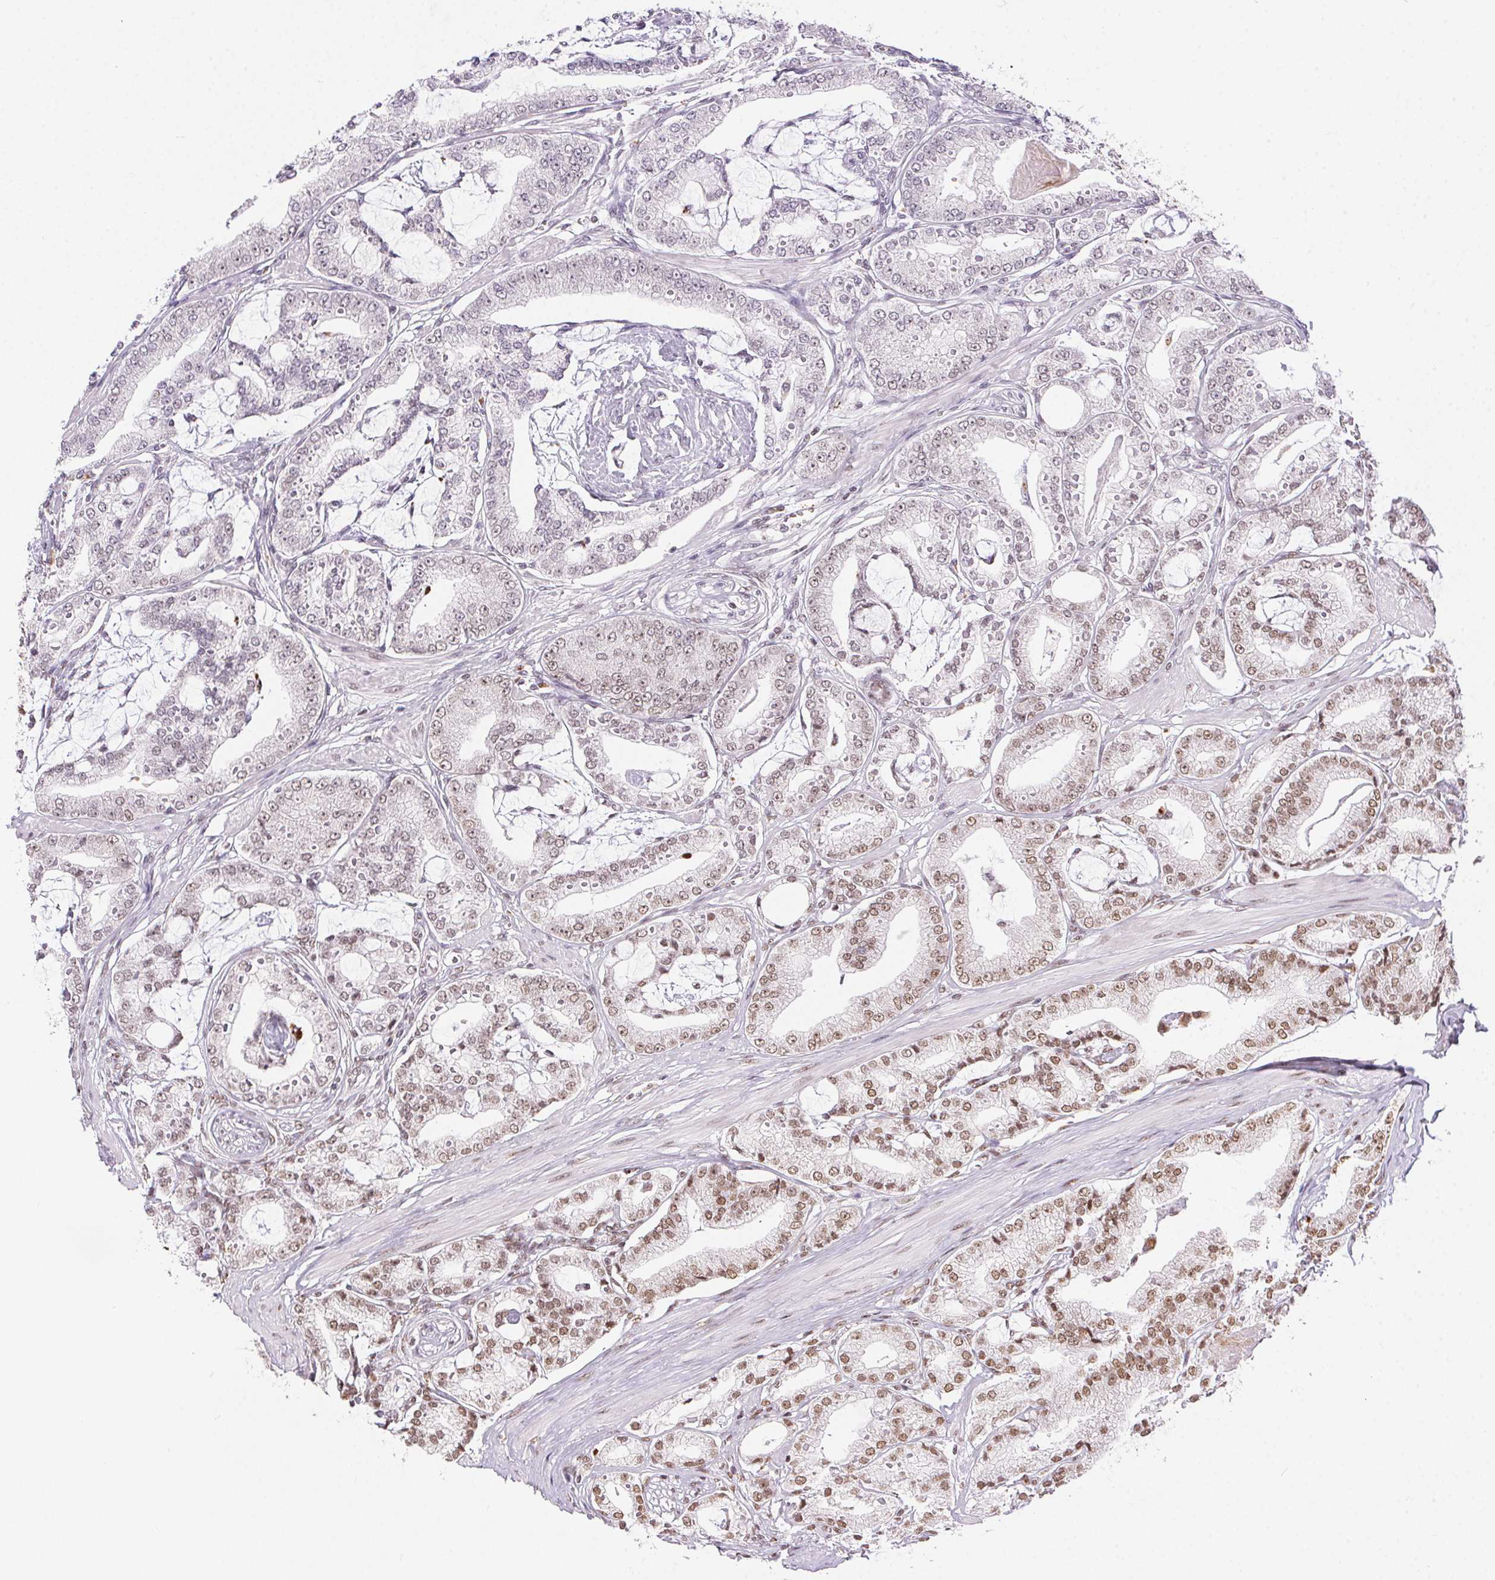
{"staining": {"intensity": "moderate", "quantity": "25%-75%", "location": "nuclear"}, "tissue": "prostate cancer", "cell_type": "Tumor cells", "image_type": "cancer", "snomed": [{"axis": "morphology", "description": "Adenocarcinoma, High grade"}, {"axis": "topography", "description": "Prostate"}], "caption": "The photomicrograph demonstrates immunohistochemical staining of prostate cancer (adenocarcinoma (high-grade)). There is moderate nuclear staining is seen in about 25%-75% of tumor cells.", "gene": "NFE2L1", "patient": {"sex": "male", "age": 71}}